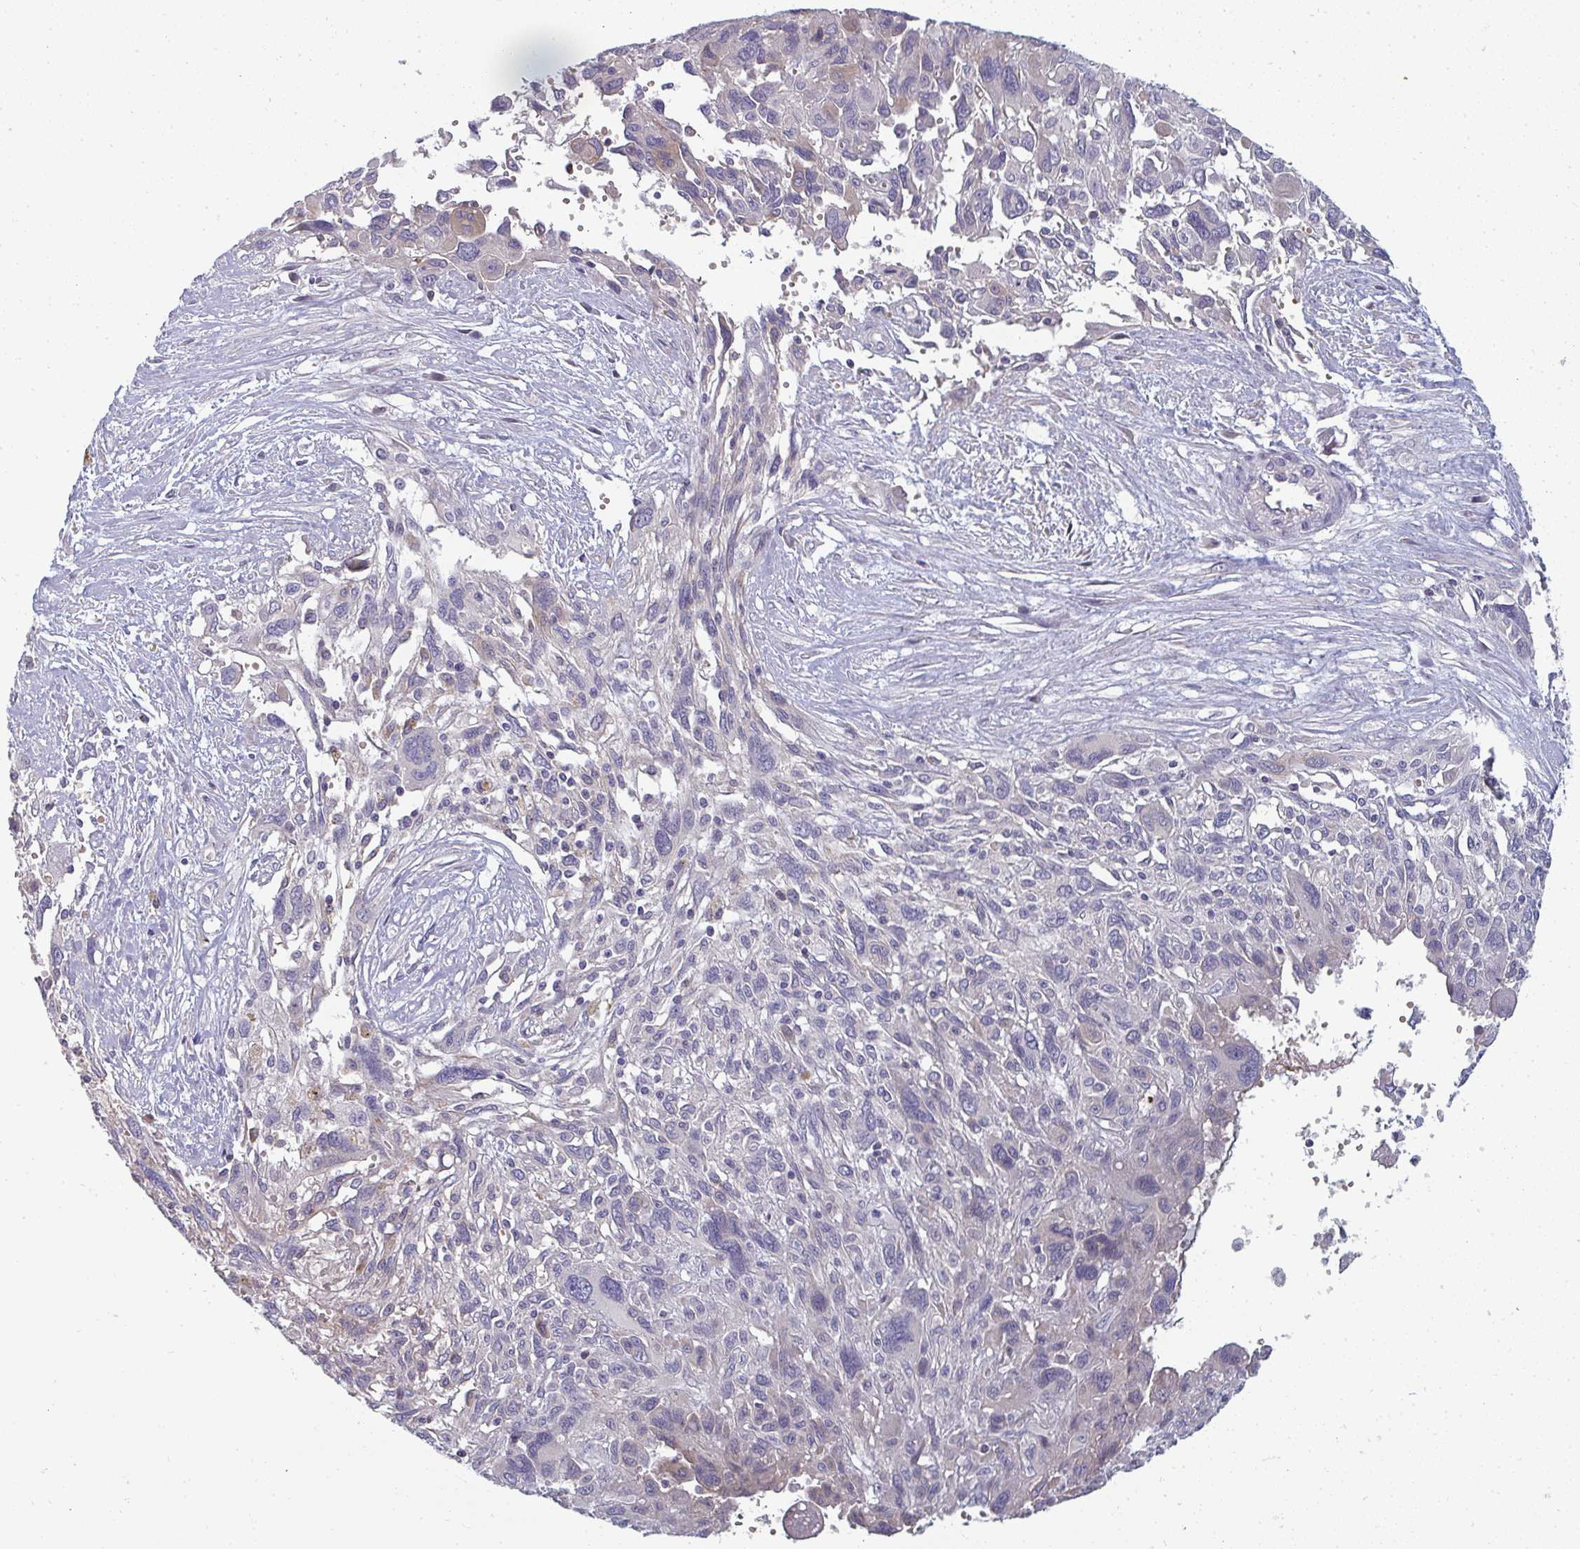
{"staining": {"intensity": "negative", "quantity": "none", "location": "none"}, "tissue": "pancreatic cancer", "cell_type": "Tumor cells", "image_type": "cancer", "snomed": [{"axis": "morphology", "description": "Adenocarcinoma, NOS"}, {"axis": "topography", "description": "Pancreas"}], "caption": "Immunohistochemical staining of pancreatic adenocarcinoma shows no significant staining in tumor cells.", "gene": "SHB", "patient": {"sex": "female", "age": 47}}